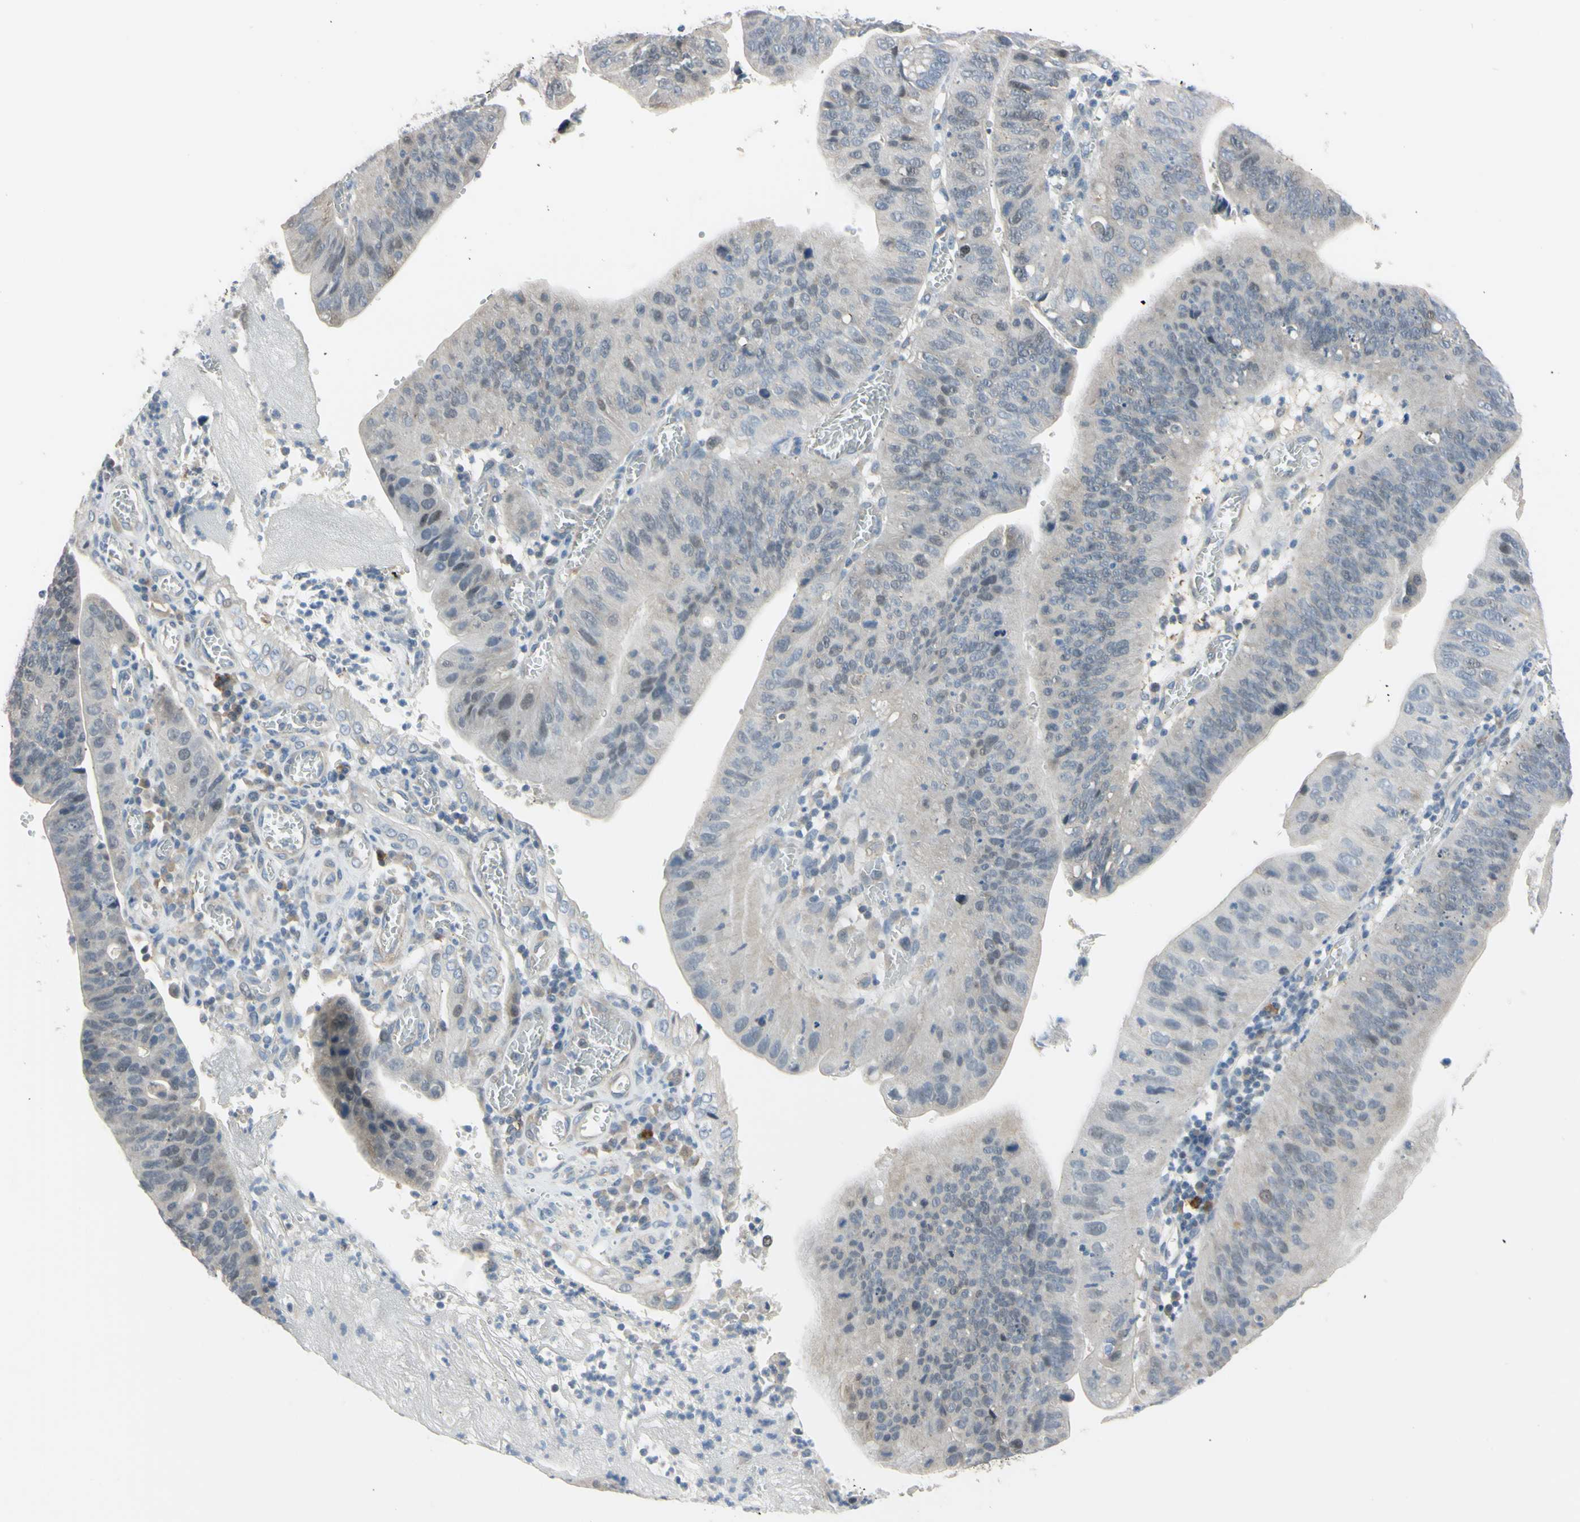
{"staining": {"intensity": "moderate", "quantity": "<25%", "location": "nuclear"}, "tissue": "stomach cancer", "cell_type": "Tumor cells", "image_type": "cancer", "snomed": [{"axis": "morphology", "description": "Adenocarcinoma, NOS"}, {"axis": "topography", "description": "Stomach"}], "caption": "A brown stain labels moderate nuclear positivity of a protein in adenocarcinoma (stomach) tumor cells.", "gene": "LHX9", "patient": {"sex": "male", "age": 59}}